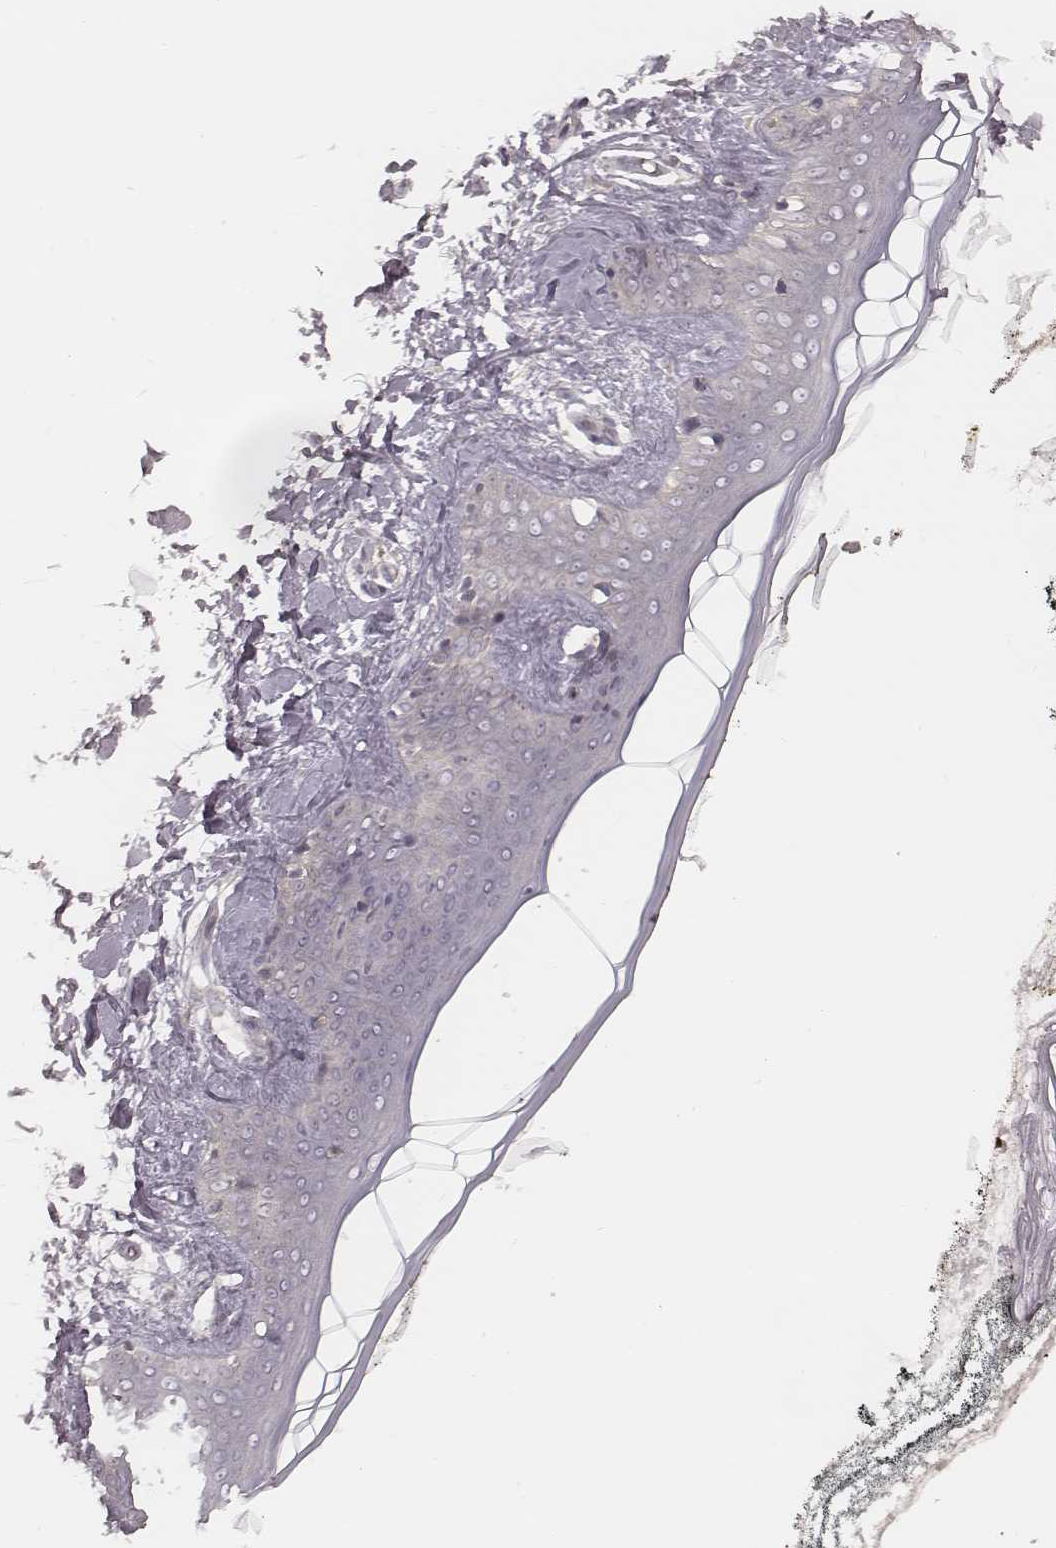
{"staining": {"intensity": "negative", "quantity": "none", "location": "none"}, "tissue": "skin", "cell_type": "Fibroblasts", "image_type": "normal", "snomed": [{"axis": "morphology", "description": "Normal tissue, NOS"}, {"axis": "topography", "description": "Skin"}], "caption": "This is an IHC photomicrograph of normal skin. There is no expression in fibroblasts.", "gene": "TDRD5", "patient": {"sex": "female", "age": 34}}